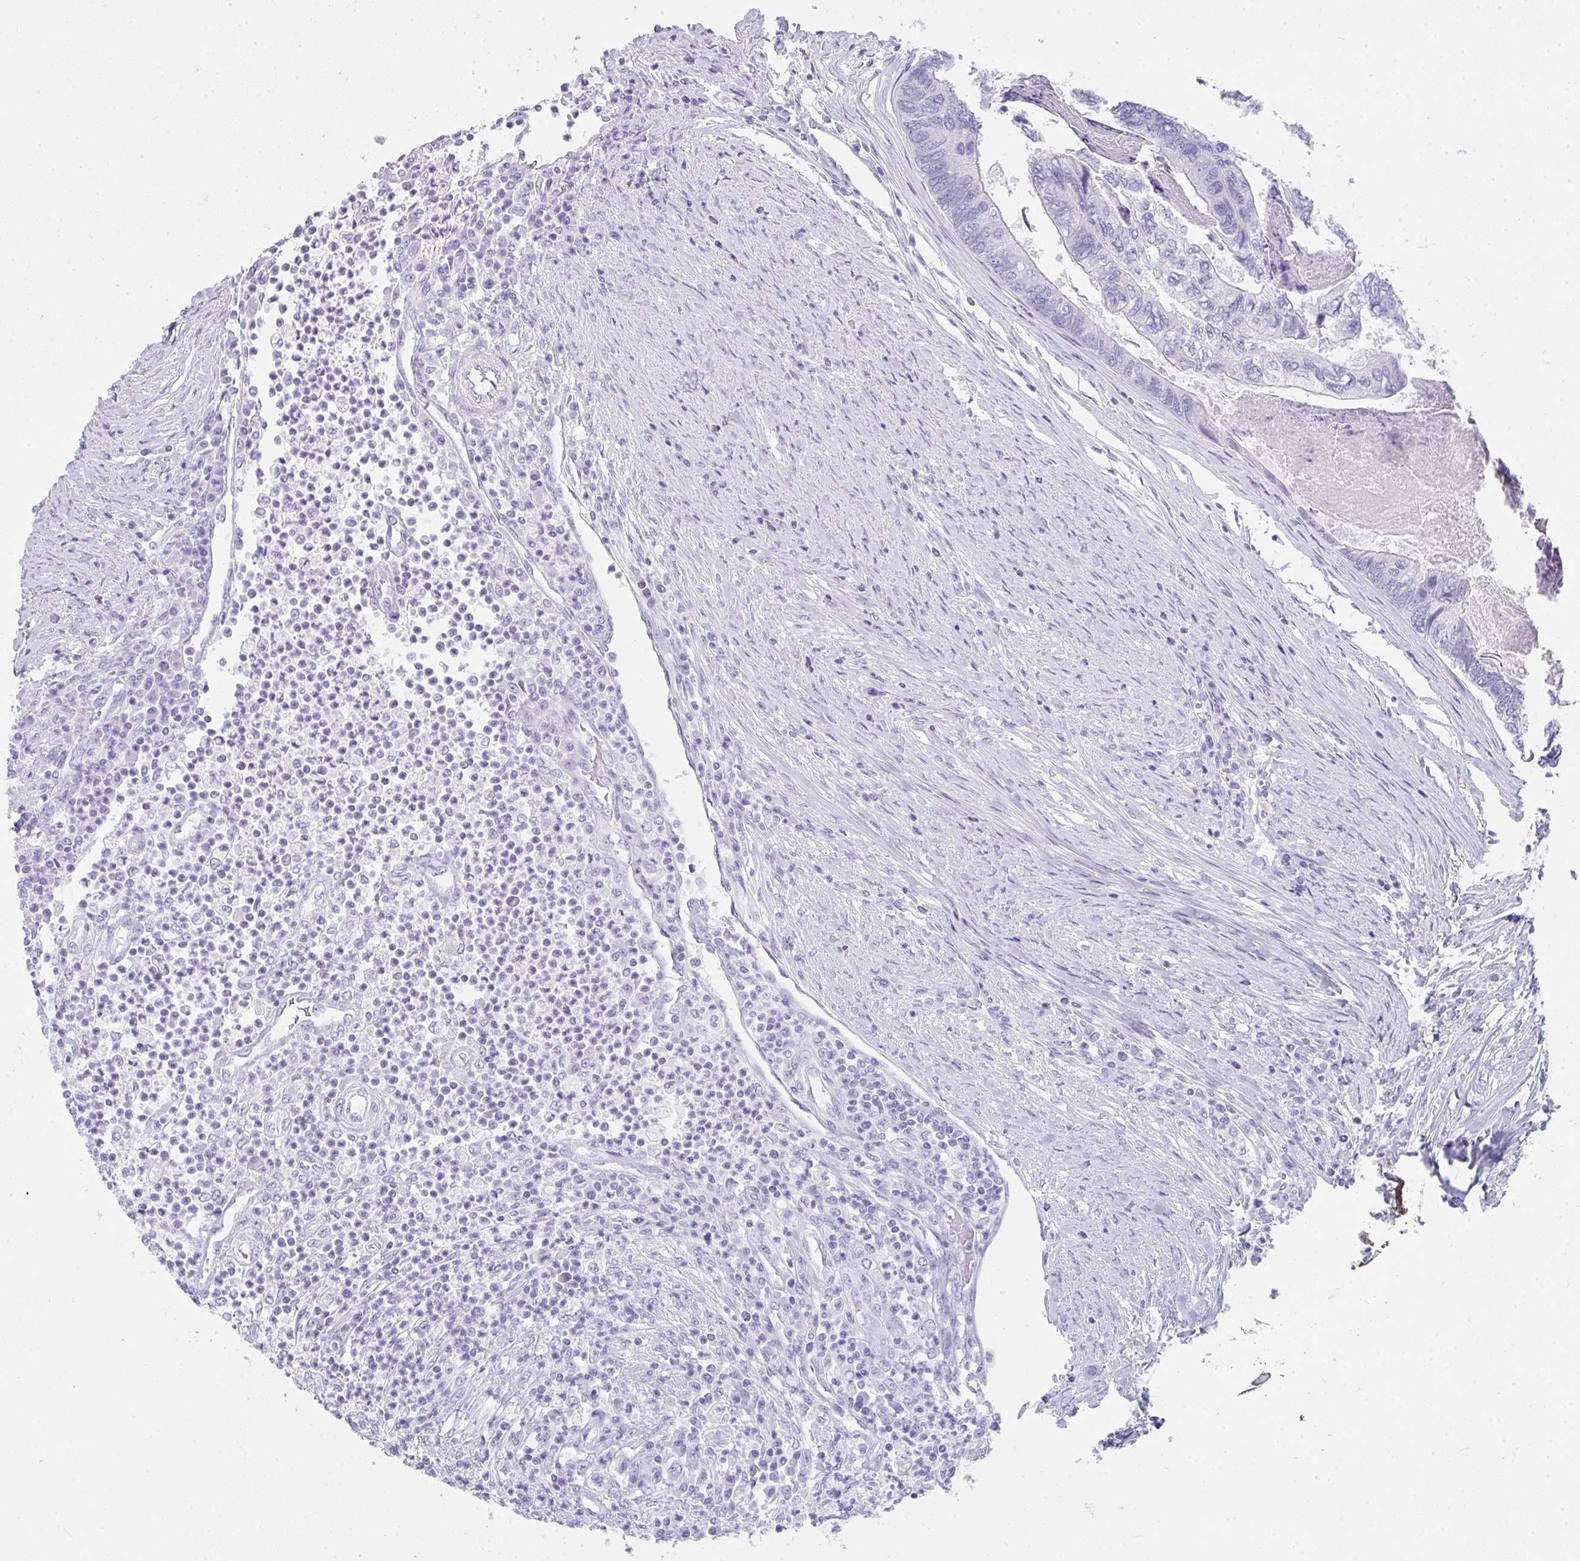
{"staining": {"intensity": "negative", "quantity": "none", "location": "none"}, "tissue": "colorectal cancer", "cell_type": "Tumor cells", "image_type": "cancer", "snomed": [{"axis": "morphology", "description": "Adenocarcinoma, NOS"}, {"axis": "topography", "description": "Colon"}], "caption": "The photomicrograph reveals no staining of tumor cells in colorectal adenocarcinoma.", "gene": "RLF", "patient": {"sex": "female", "age": 67}}